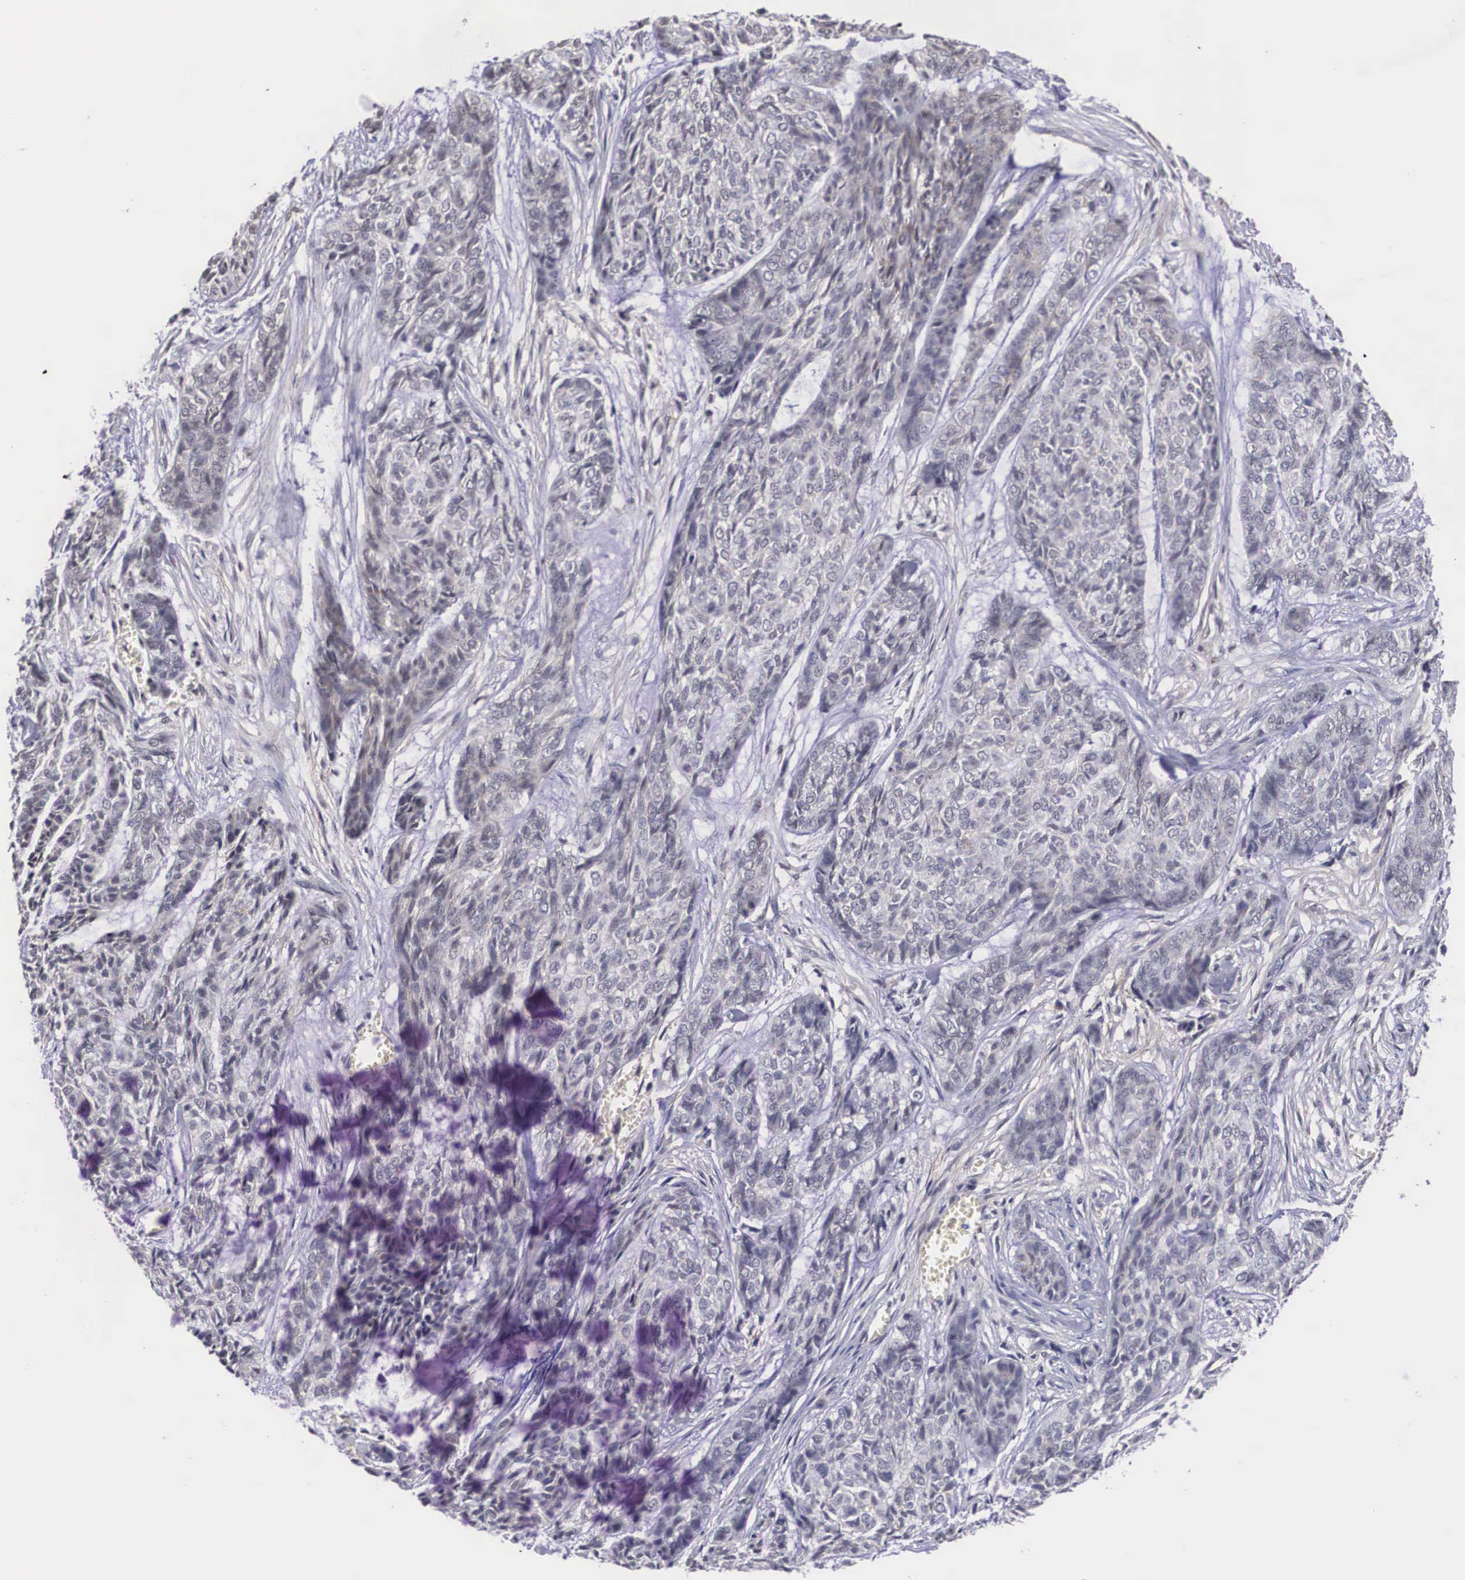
{"staining": {"intensity": "negative", "quantity": "none", "location": "none"}, "tissue": "skin cancer", "cell_type": "Tumor cells", "image_type": "cancer", "snomed": [{"axis": "morphology", "description": "Normal tissue, NOS"}, {"axis": "morphology", "description": "Basal cell carcinoma"}, {"axis": "topography", "description": "Skin"}], "caption": "Immunohistochemistry histopathology image of neoplastic tissue: skin basal cell carcinoma stained with DAB exhibits no significant protein expression in tumor cells.", "gene": "NR4A2", "patient": {"sex": "female", "age": 65}}